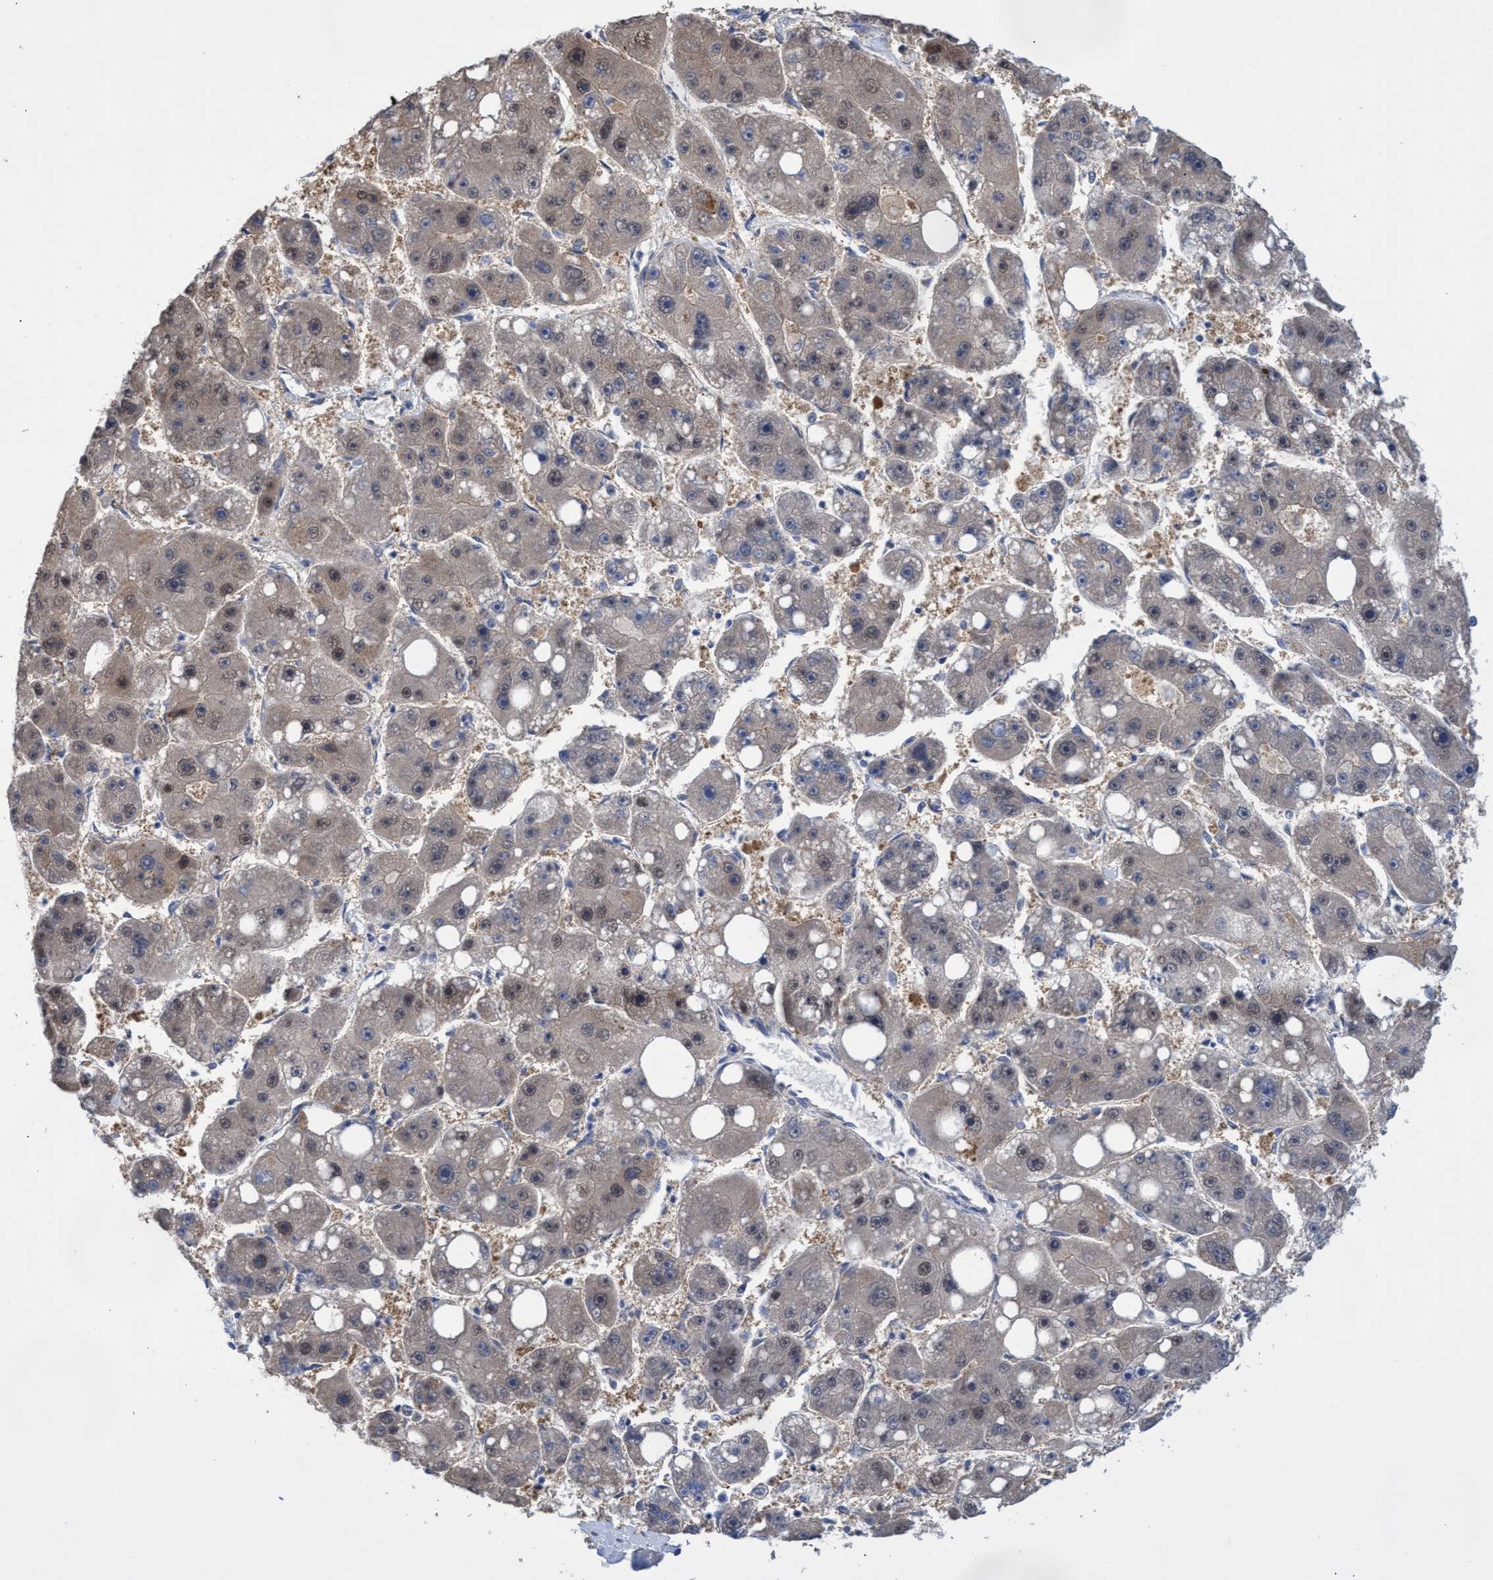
{"staining": {"intensity": "weak", "quantity": ">75%", "location": "cytoplasmic/membranous,nuclear"}, "tissue": "liver cancer", "cell_type": "Tumor cells", "image_type": "cancer", "snomed": [{"axis": "morphology", "description": "Carcinoma, Hepatocellular, NOS"}, {"axis": "topography", "description": "Liver"}], "caption": "This image shows IHC staining of hepatocellular carcinoma (liver), with low weak cytoplasmic/membranous and nuclear positivity in approximately >75% of tumor cells.", "gene": "SVEP1", "patient": {"sex": "female", "age": 61}}